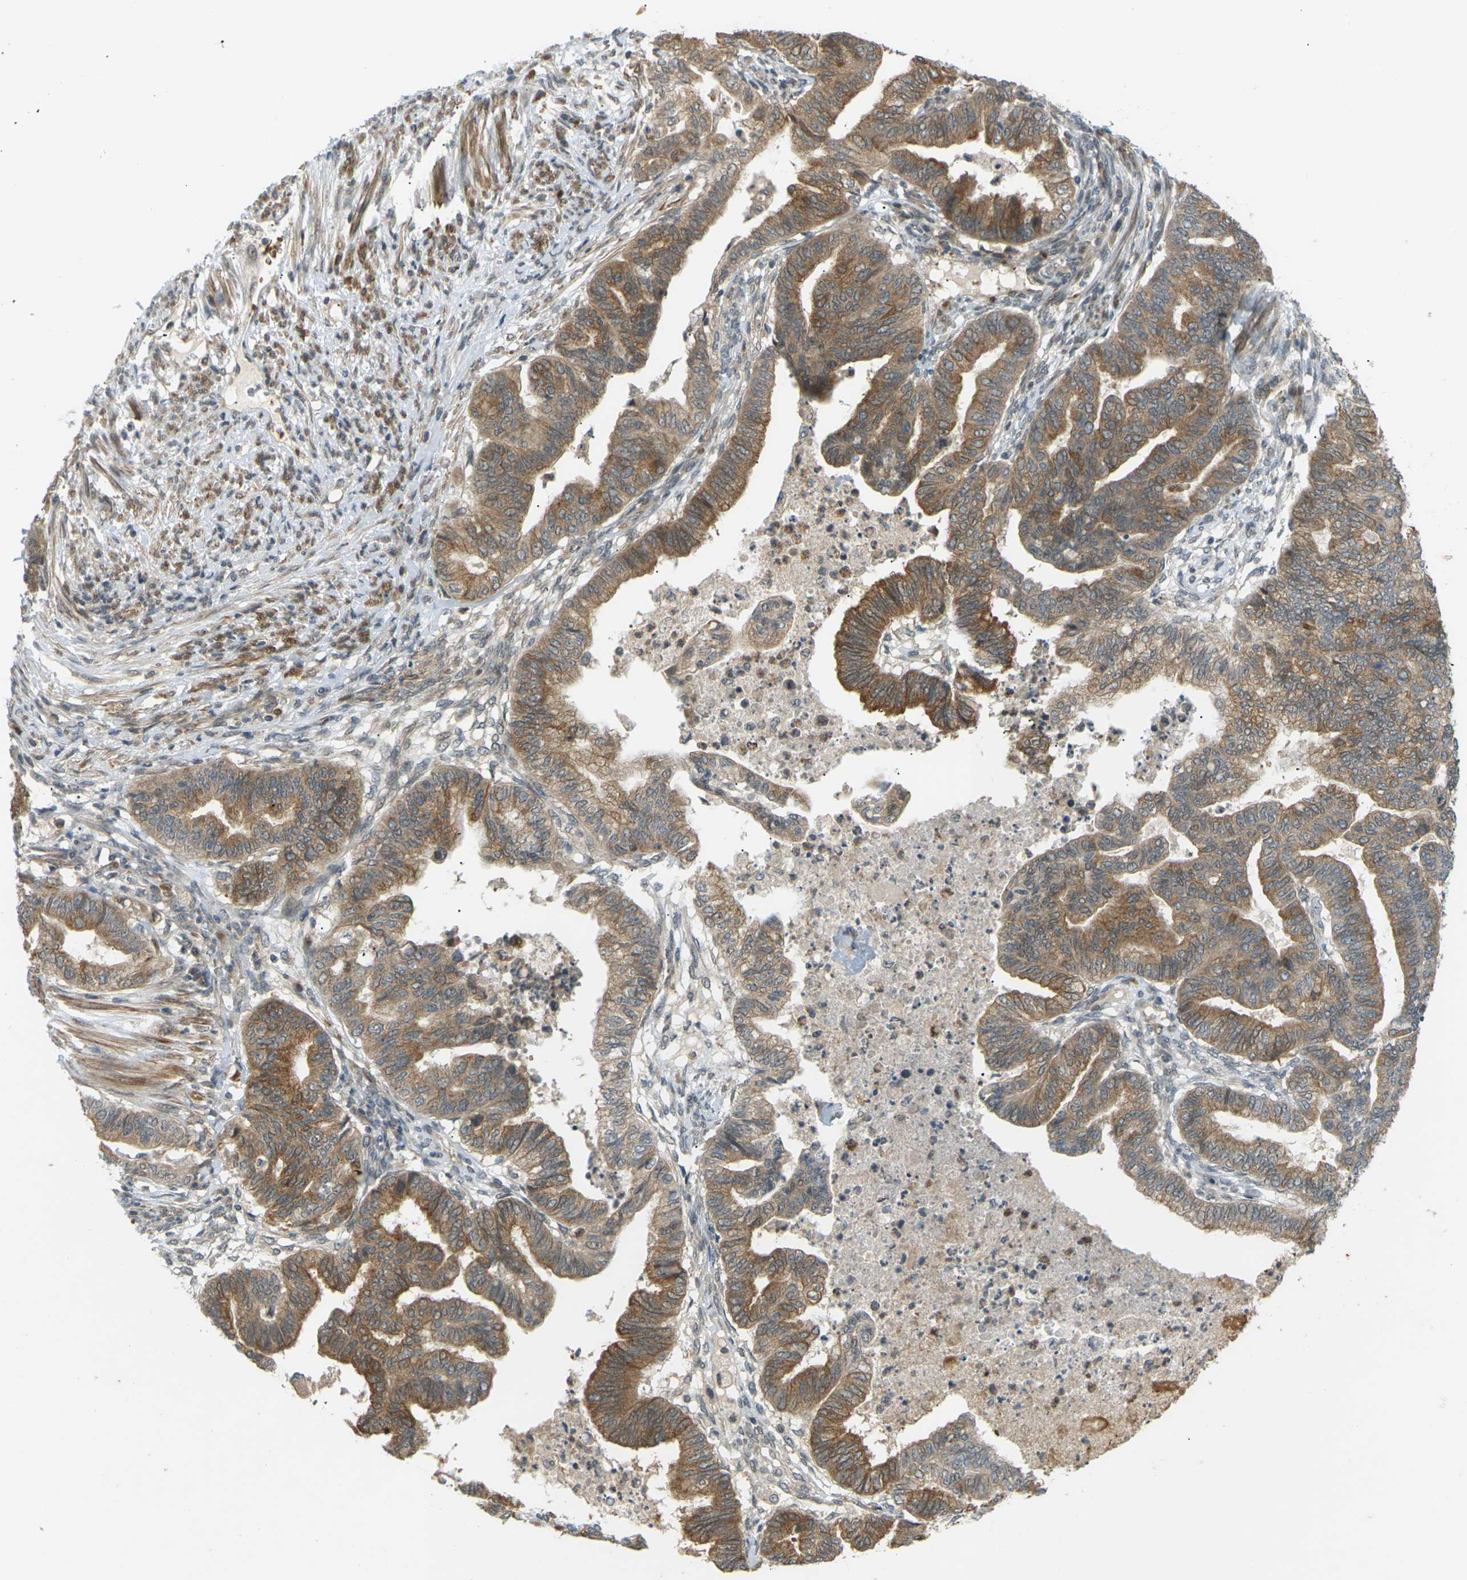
{"staining": {"intensity": "moderate", "quantity": ">75%", "location": "cytoplasmic/membranous"}, "tissue": "endometrial cancer", "cell_type": "Tumor cells", "image_type": "cancer", "snomed": [{"axis": "morphology", "description": "Adenocarcinoma, NOS"}, {"axis": "topography", "description": "Endometrium"}], "caption": "Protein staining of endometrial cancer (adenocarcinoma) tissue reveals moderate cytoplasmic/membranous staining in approximately >75% of tumor cells.", "gene": "SOCS6", "patient": {"sex": "female", "age": 79}}